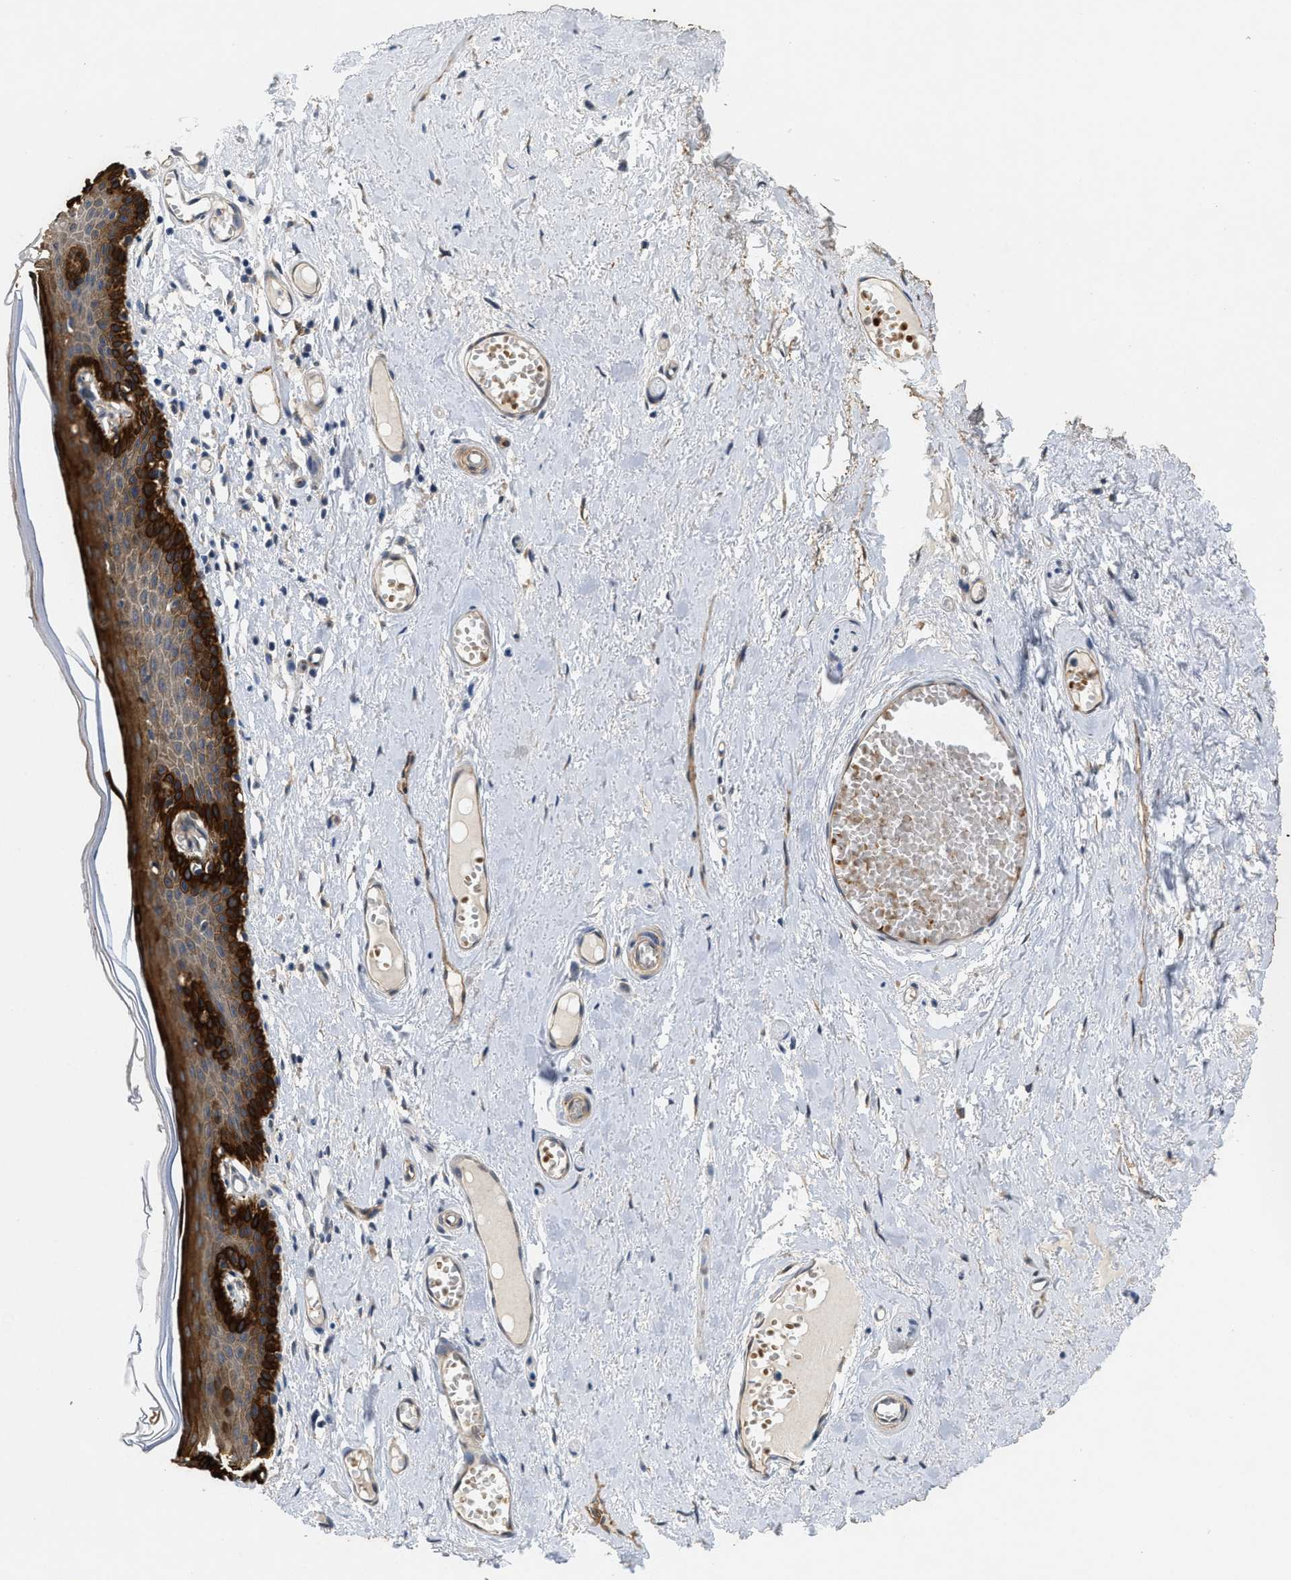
{"staining": {"intensity": "strong", "quantity": ">75%", "location": "cytoplasmic/membranous"}, "tissue": "skin", "cell_type": "Epidermal cells", "image_type": "normal", "snomed": [{"axis": "morphology", "description": "Normal tissue, NOS"}, {"axis": "topography", "description": "Adipose tissue"}, {"axis": "topography", "description": "Vascular tissue"}, {"axis": "topography", "description": "Anal"}, {"axis": "topography", "description": "Peripheral nerve tissue"}], "caption": "This micrograph exhibits IHC staining of unremarkable human skin, with high strong cytoplasmic/membranous positivity in about >75% of epidermal cells.", "gene": "RAPH1", "patient": {"sex": "female", "age": 54}}